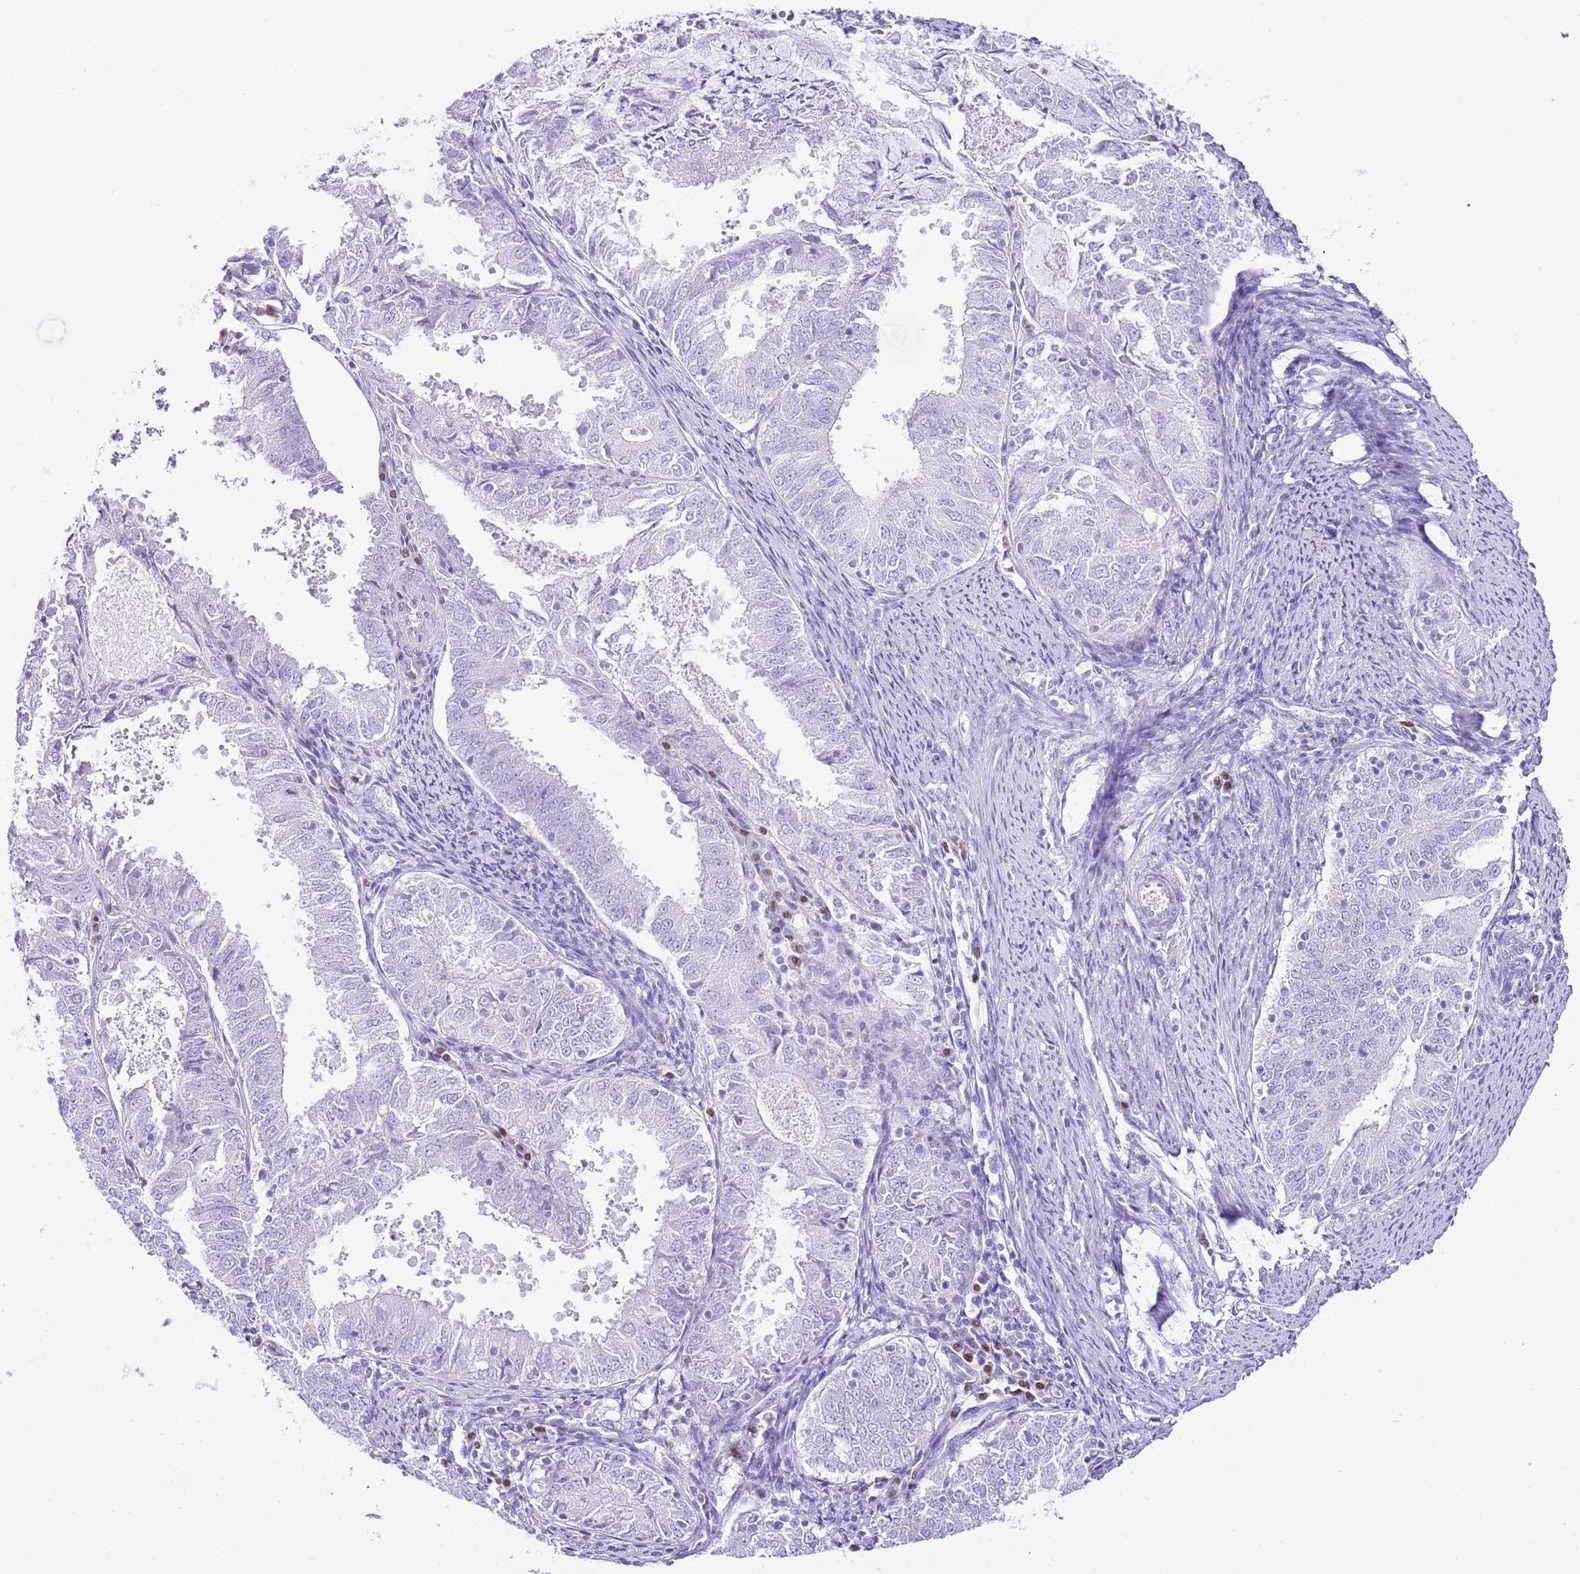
{"staining": {"intensity": "negative", "quantity": "none", "location": "none"}, "tissue": "endometrial cancer", "cell_type": "Tumor cells", "image_type": "cancer", "snomed": [{"axis": "morphology", "description": "Adenocarcinoma, NOS"}, {"axis": "topography", "description": "Endometrium"}], "caption": "Adenocarcinoma (endometrial) was stained to show a protein in brown. There is no significant positivity in tumor cells.", "gene": "BHLHA15", "patient": {"sex": "female", "age": 57}}